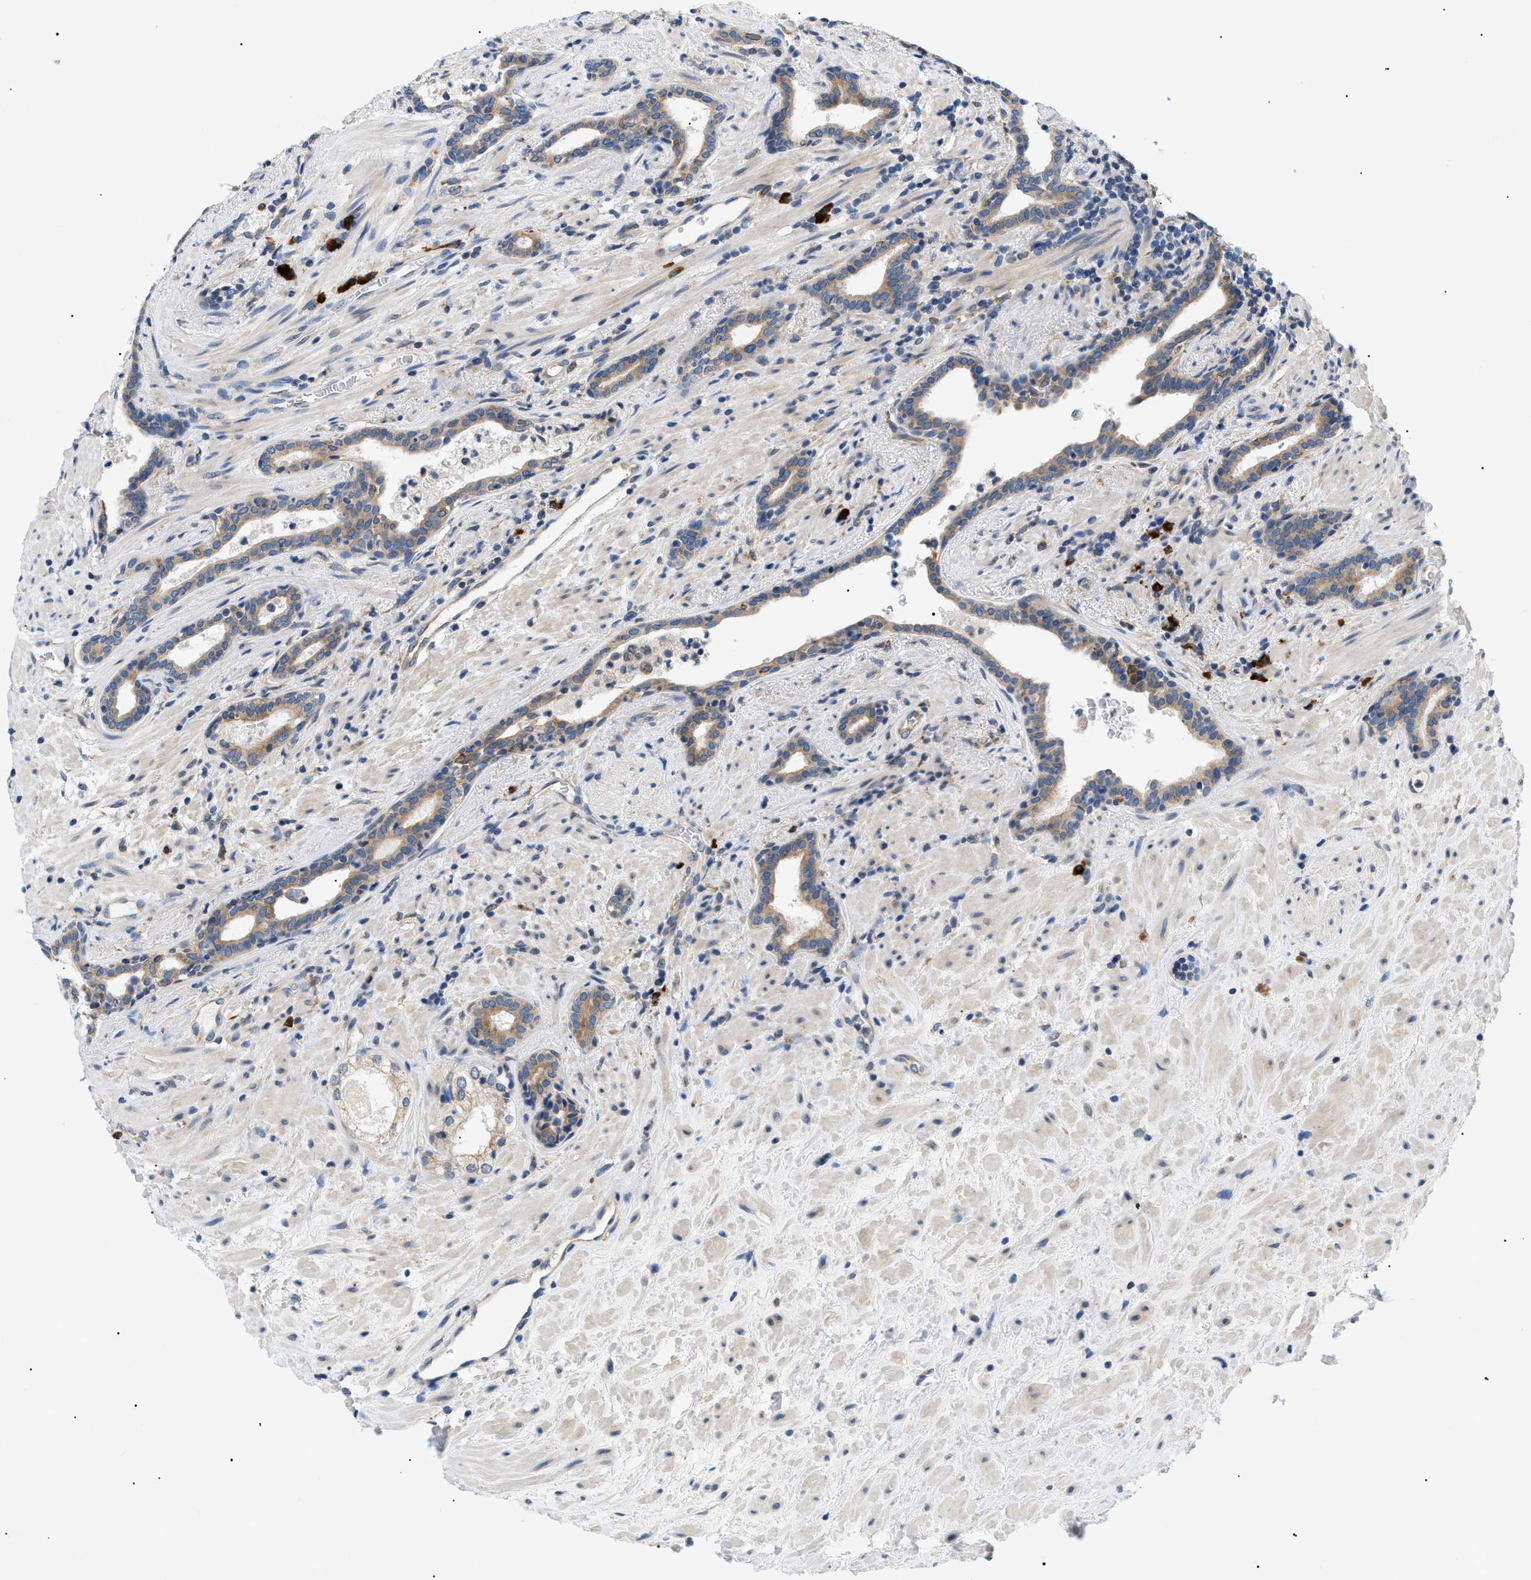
{"staining": {"intensity": "moderate", "quantity": ">75%", "location": "cytoplasmic/membranous"}, "tissue": "prostate cancer", "cell_type": "Tumor cells", "image_type": "cancer", "snomed": [{"axis": "morphology", "description": "Adenocarcinoma, High grade"}, {"axis": "topography", "description": "Prostate"}], "caption": "Brown immunohistochemical staining in prostate cancer (high-grade adenocarcinoma) exhibits moderate cytoplasmic/membranous staining in approximately >75% of tumor cells. Using DAB (brown) and hematoxylin (blue) stains, captured at high magnification using brightfield microscopy.", "gene": "DERL1", "patient": {"sex": "male", "age": 71}}